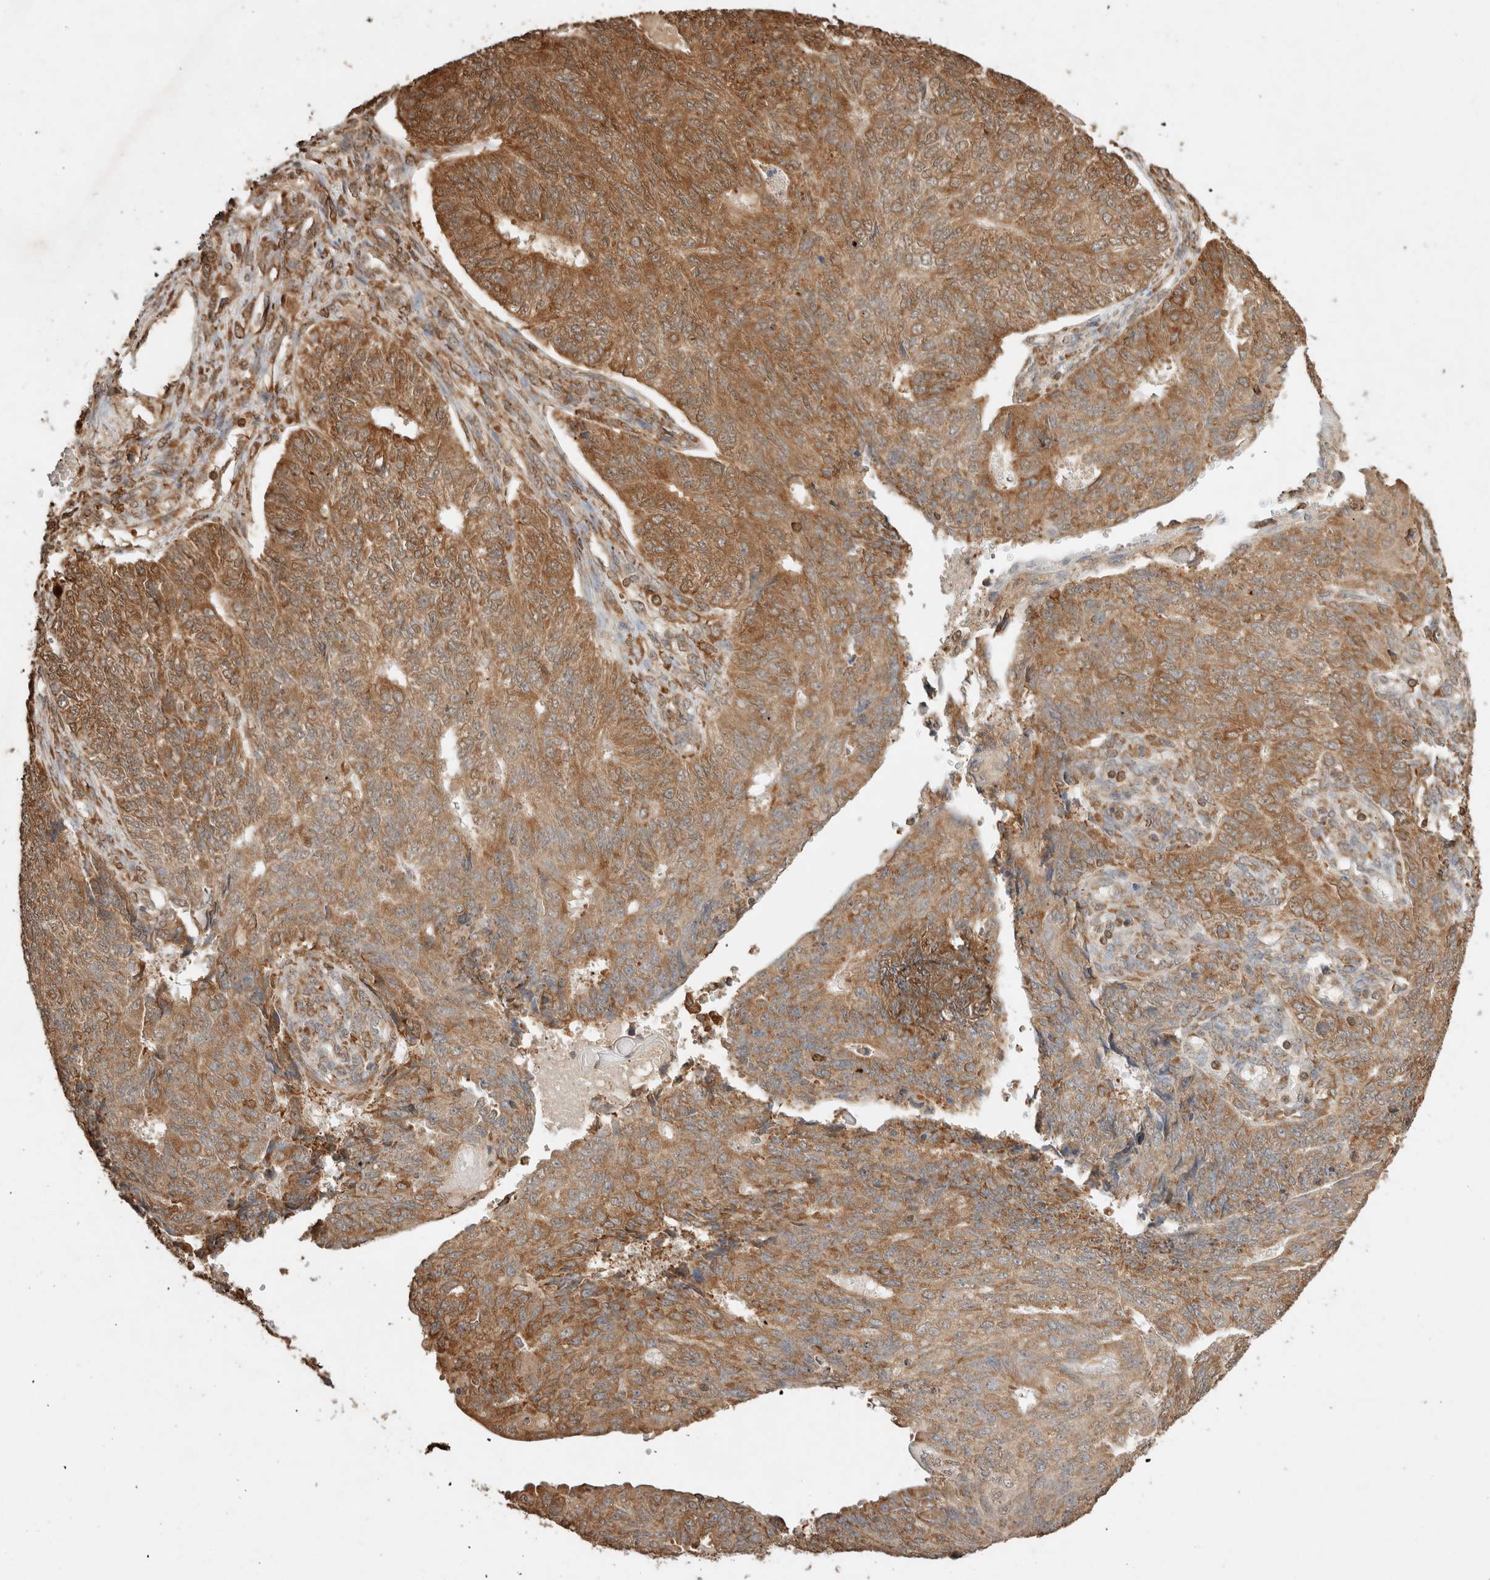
{"staining": {"intensity": "moderate", "quantity": ">75%", "location": "cytoplasmic/membranous"}, "tissue": "endometrial cancer", "cell_type": "Tumor cells", "image_type": "cancer", "snomed": [{"axis": "morphology", "description": "Adenocarcinoma, NOS"}, {"axis": "topography", "description": "Endometrium"}], "caption": "Protein analysis of endometrial adenocarcinoma tissue shows moderate cytoplasmic/membranous expression in approximately >75% of tumor cells.", "gene": "ERAP1", "patient": {"sex": "female", "age": 32}}